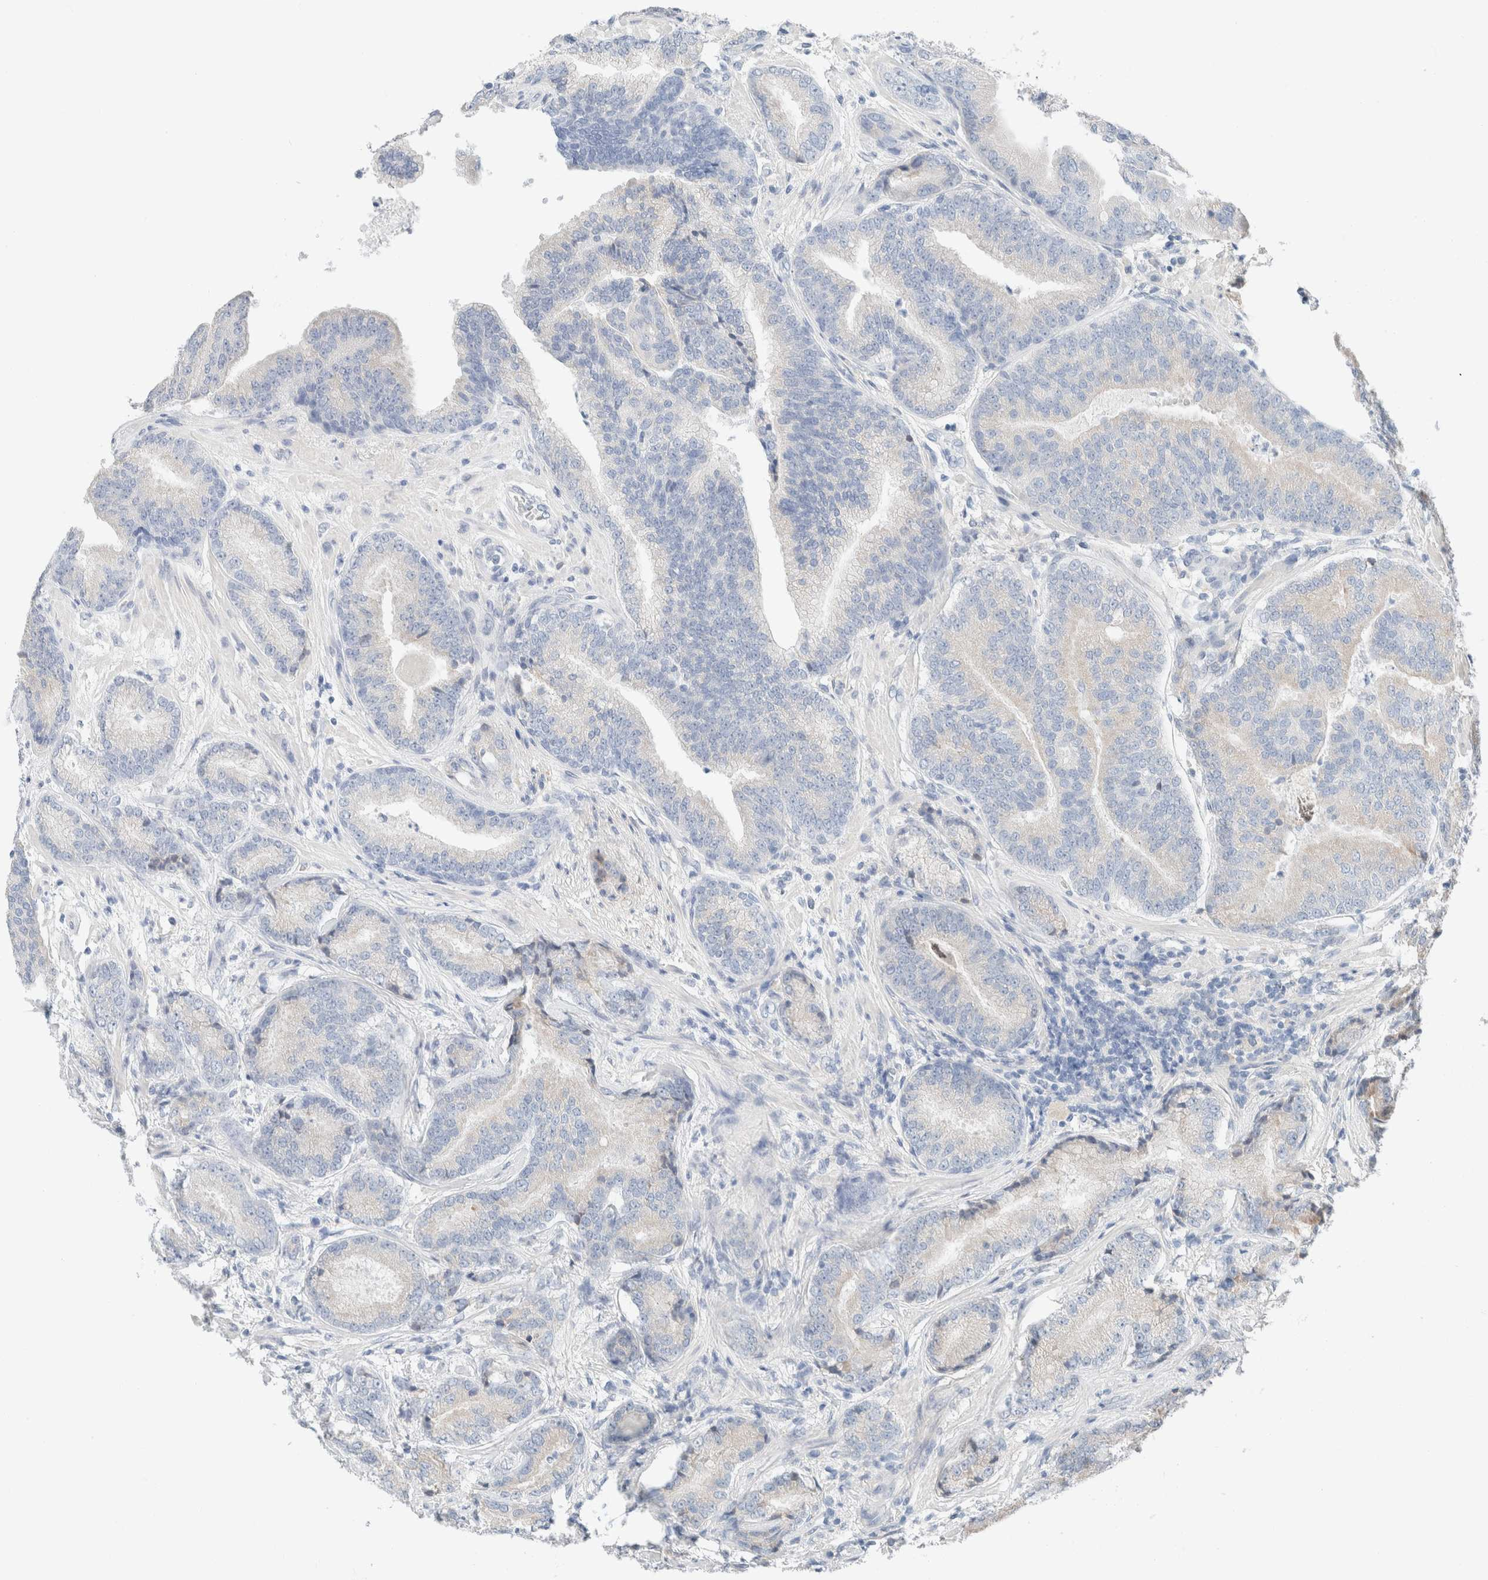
{"staining": {"intensity": "negative", "quantity": "none", "location": "none"}, "tissue": "prostate cancer", "cell_type": "Tumor cells", "image_type": "cancer", "snomed": [{"axis": "morphology", "description": "Adenocarcinoma, High grade"}, {"axis": "topography", "description": "Prostate"}], "caption": "Human prostate cancer (high-grade adenocarcinoma) stained for a protein using immunohistochemistry (IHC) exhibits no staining in tumor cells.", "gene": "PCM1", "patient": {"sex": "male", "age": 55}}